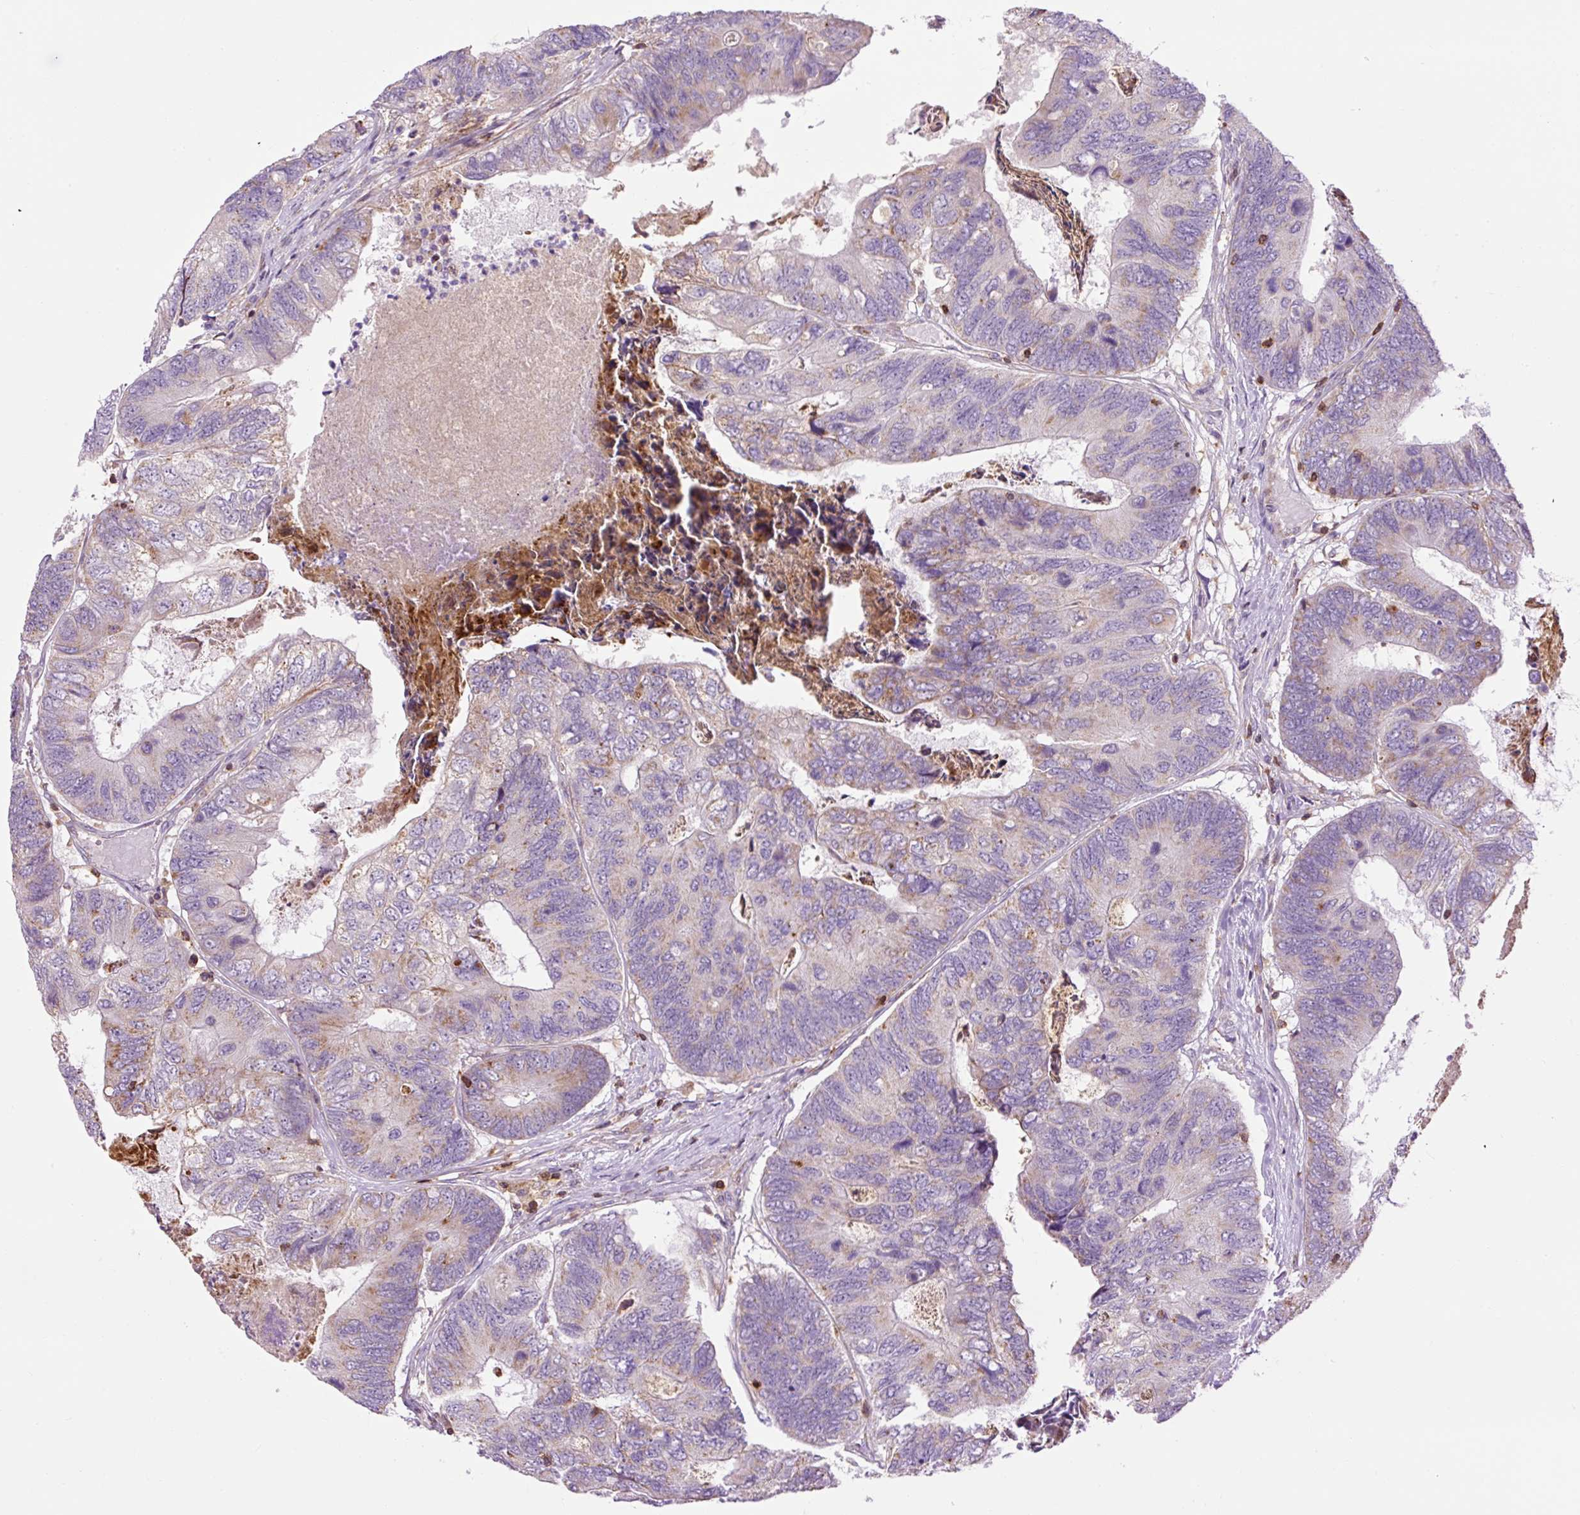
{"staining": {"intensity": "moderate", "quantity": "<25%", "location": "cytoplasmic/membranous"}, "tissue": "colorectal cancer", "cell_type": "Tumor cells", "image_type": "cancer", "snomed": [{"axis": "morphology", "description": "Adenocarcinoma, NOS"}, {"axis": "topography", "description": "Colon"}], "caption": "An immunohistochemistry micrograph of tumor tissue is shown. Protein staining in brown labels moderate cytoplasmic/membranous positivity in colorectal cancer (adenocarcinoma) within tumor cells.", "gene": "CD83", "patient": {"sex": "female", "age": 67}}